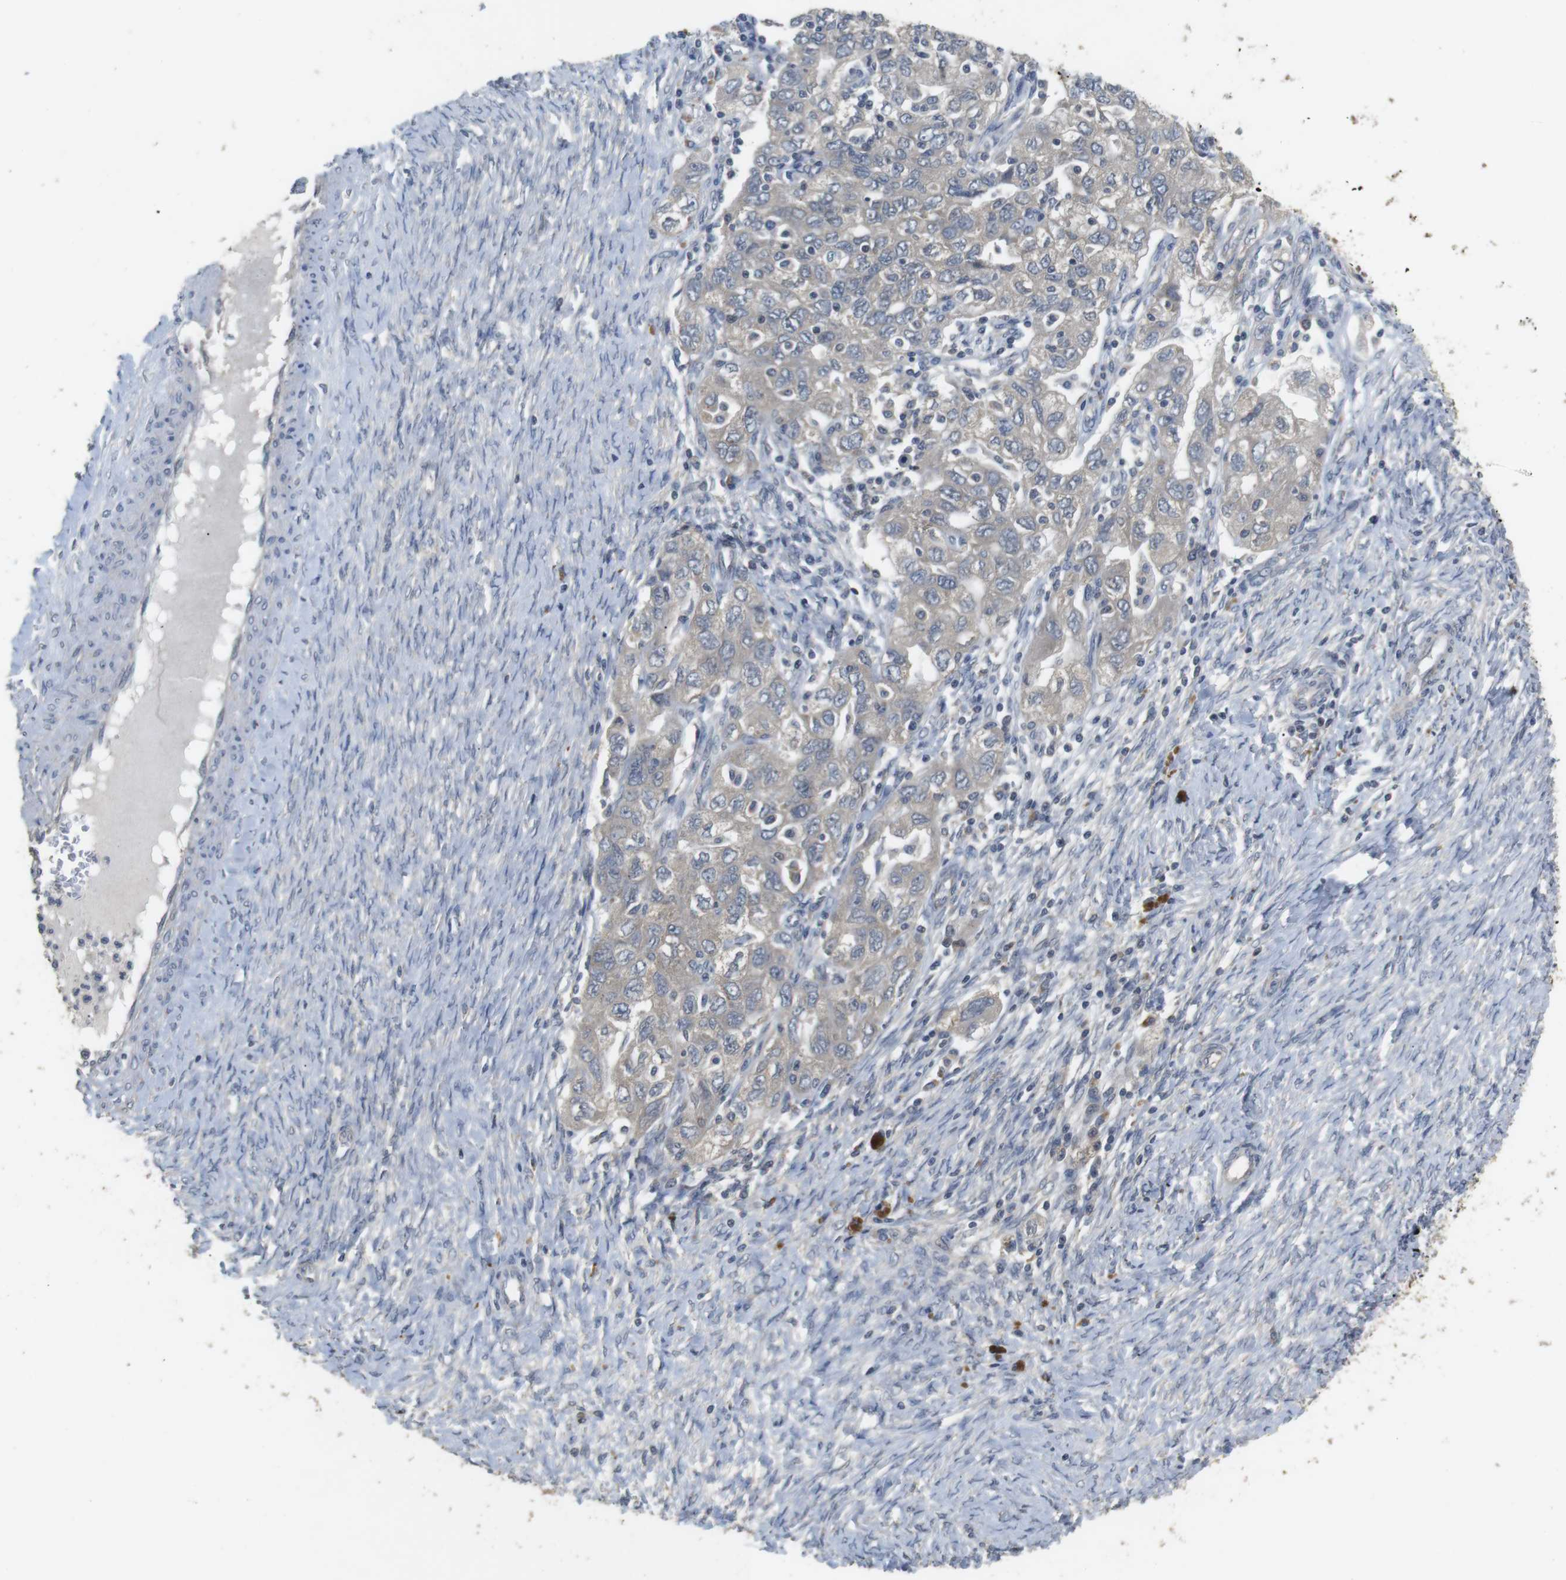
{"staining": {"intensity": "negative", "quantity": "none", "location": "none"}, "tissue": "ovarian cancer", "cell_type": "Tumor cells", "image_type": "cancer", "snomed": [{"axis": "morphology", "description": "Carcinoma, NOS"}, {"axis": "morphology", "description": "Cystadenocarcinoma, serous, NOS"}, {"axis": "topography", "description": "Ovary"}], "caption": "This is an immunohistochemistry micrograph of ovarian serous cystadenocarcinoma. There is no staining in tumor cells.", "gene": "ADGRL3", "patient": {"sex": "female", "age": 69}}